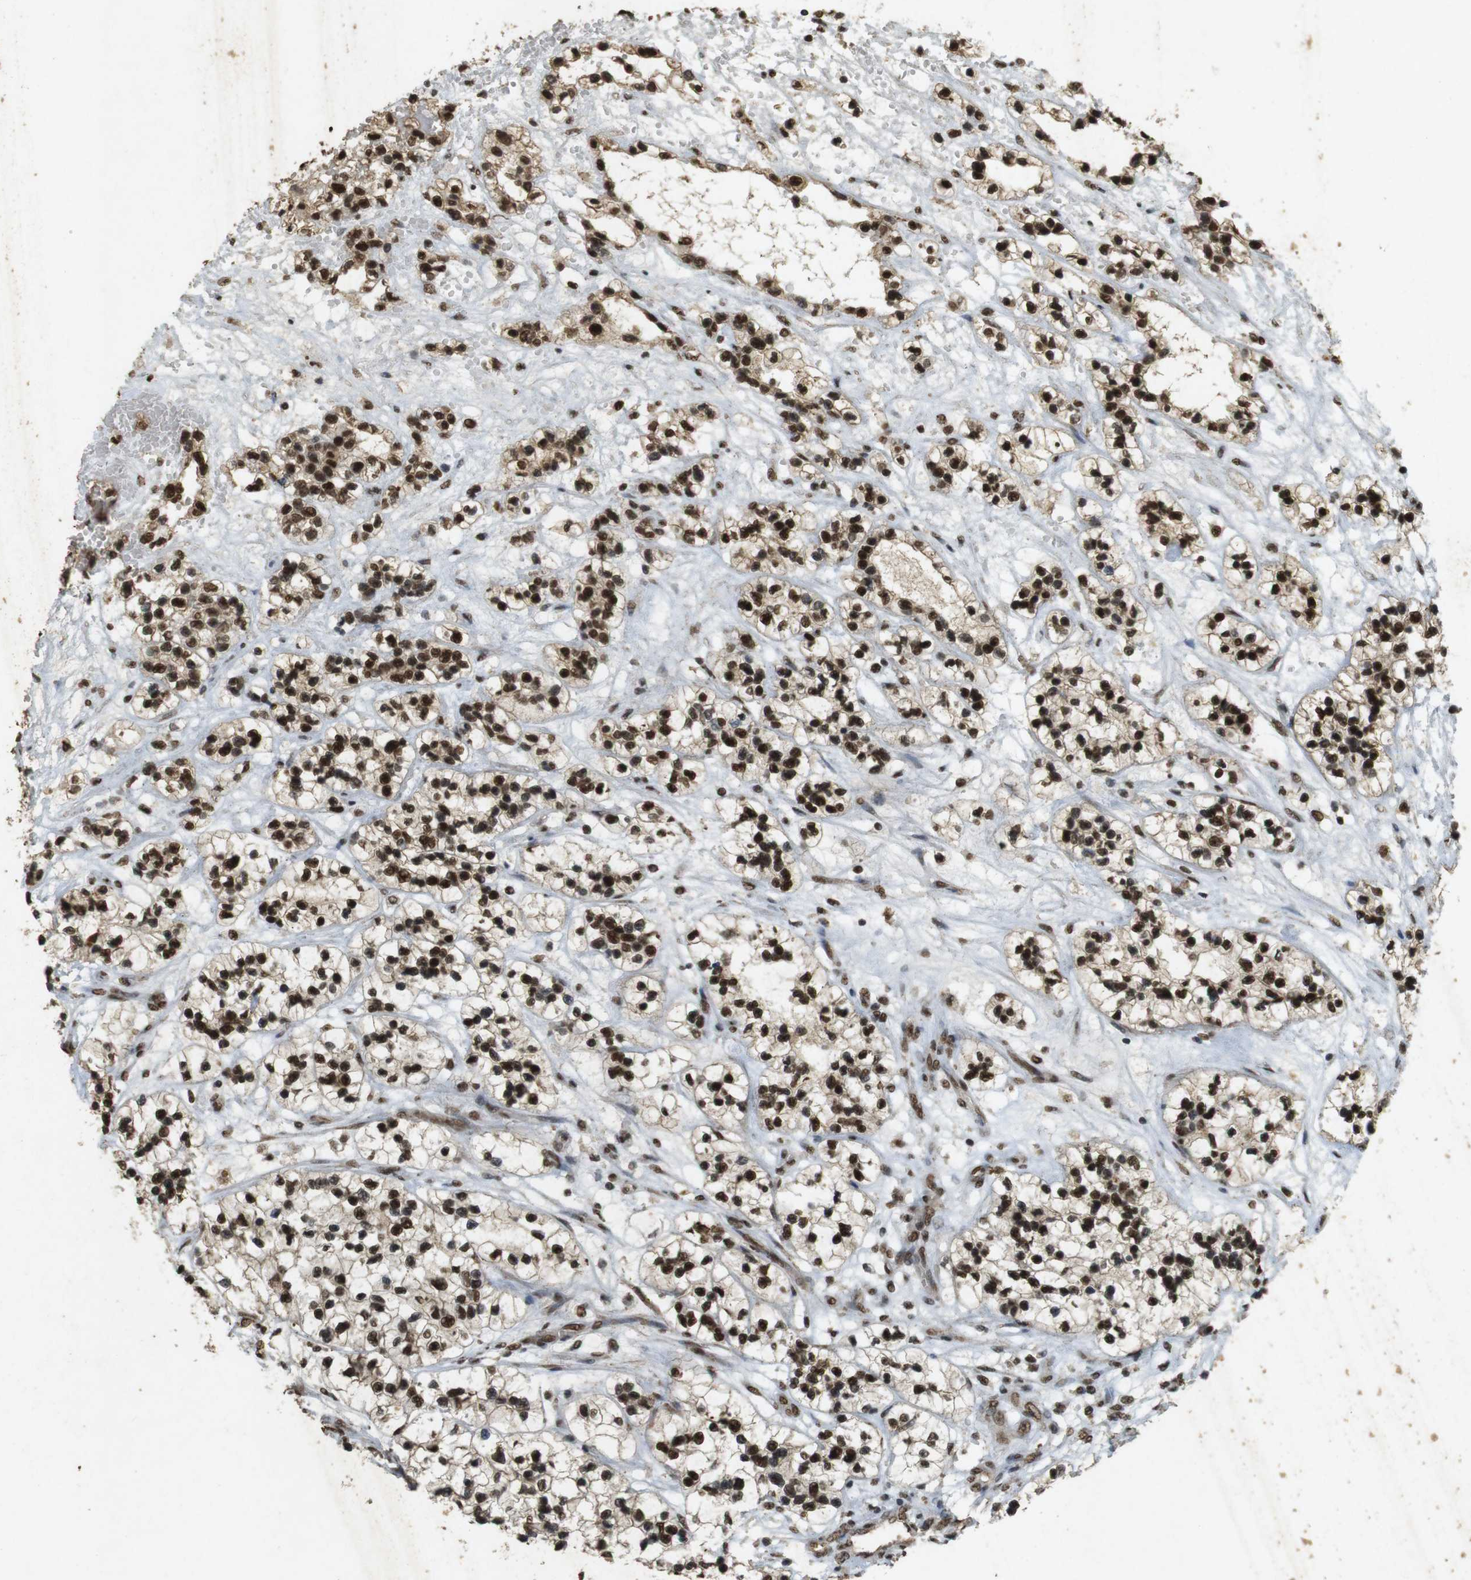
{"staining": {"intensity": "strong", "quantity": ">75%", "location": "nuclear"}, "tissue": "renal cancer", "cell_type": "Tumor cells", "image_type": "cancer", "snomed": [{"axis": "morphology", "description": "Adenocarcinoma, NOS"}, {"axis": "topography", "description": "Kidney"}], "caption": "This image reveals immunohistochemistry (IHC) staining of renal cancer, with high strong nuclear expression in approximately >75% of tumor cells.", "gene": "GATA4", "patient": {"sex": "female", "age": 57}}